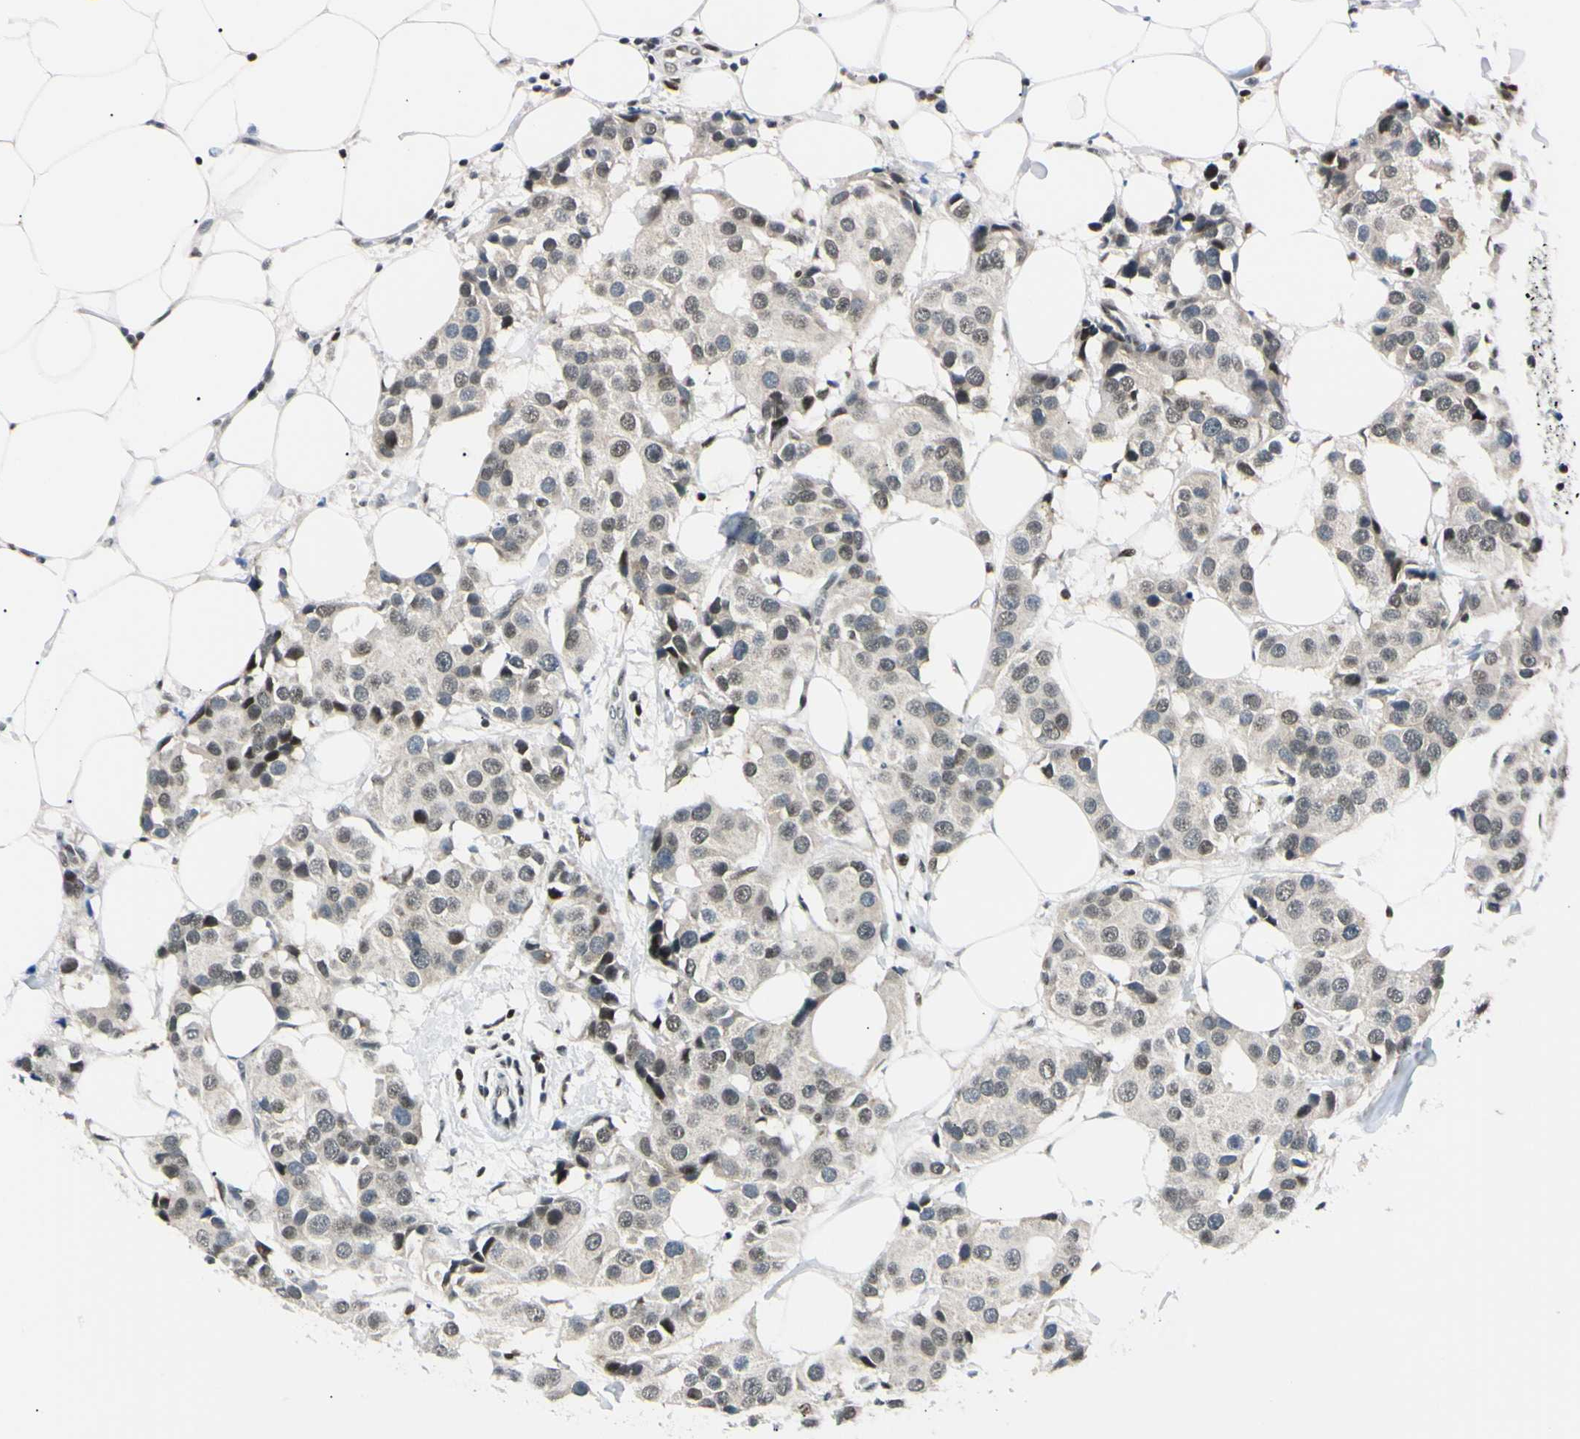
{"staining": {"intensity": "weak", "quantity": ">75%", "location": "nuclear"}, "tissue": "breast cancer", "cell_type": "Tumor cells", "image_type": "cancer", "snomed": [{"axis": "morphology", "description": "Normal tissue, NOS"}, {"axis": "morphology", "description": "Duct carcinoma"}, {"axis": "topography", "description": "Breast"}], "caption": "Protein expression analysis of breast cancer demonstrates weak nuclear positivity in approximately >75% of tumor cells. (Stains: DAB in brown, nuclei in blue, Microscopy: brightfield microscopy at high magnification).", "gene": "C1orf174", "patient": {"sex": "female", "age": 39}}